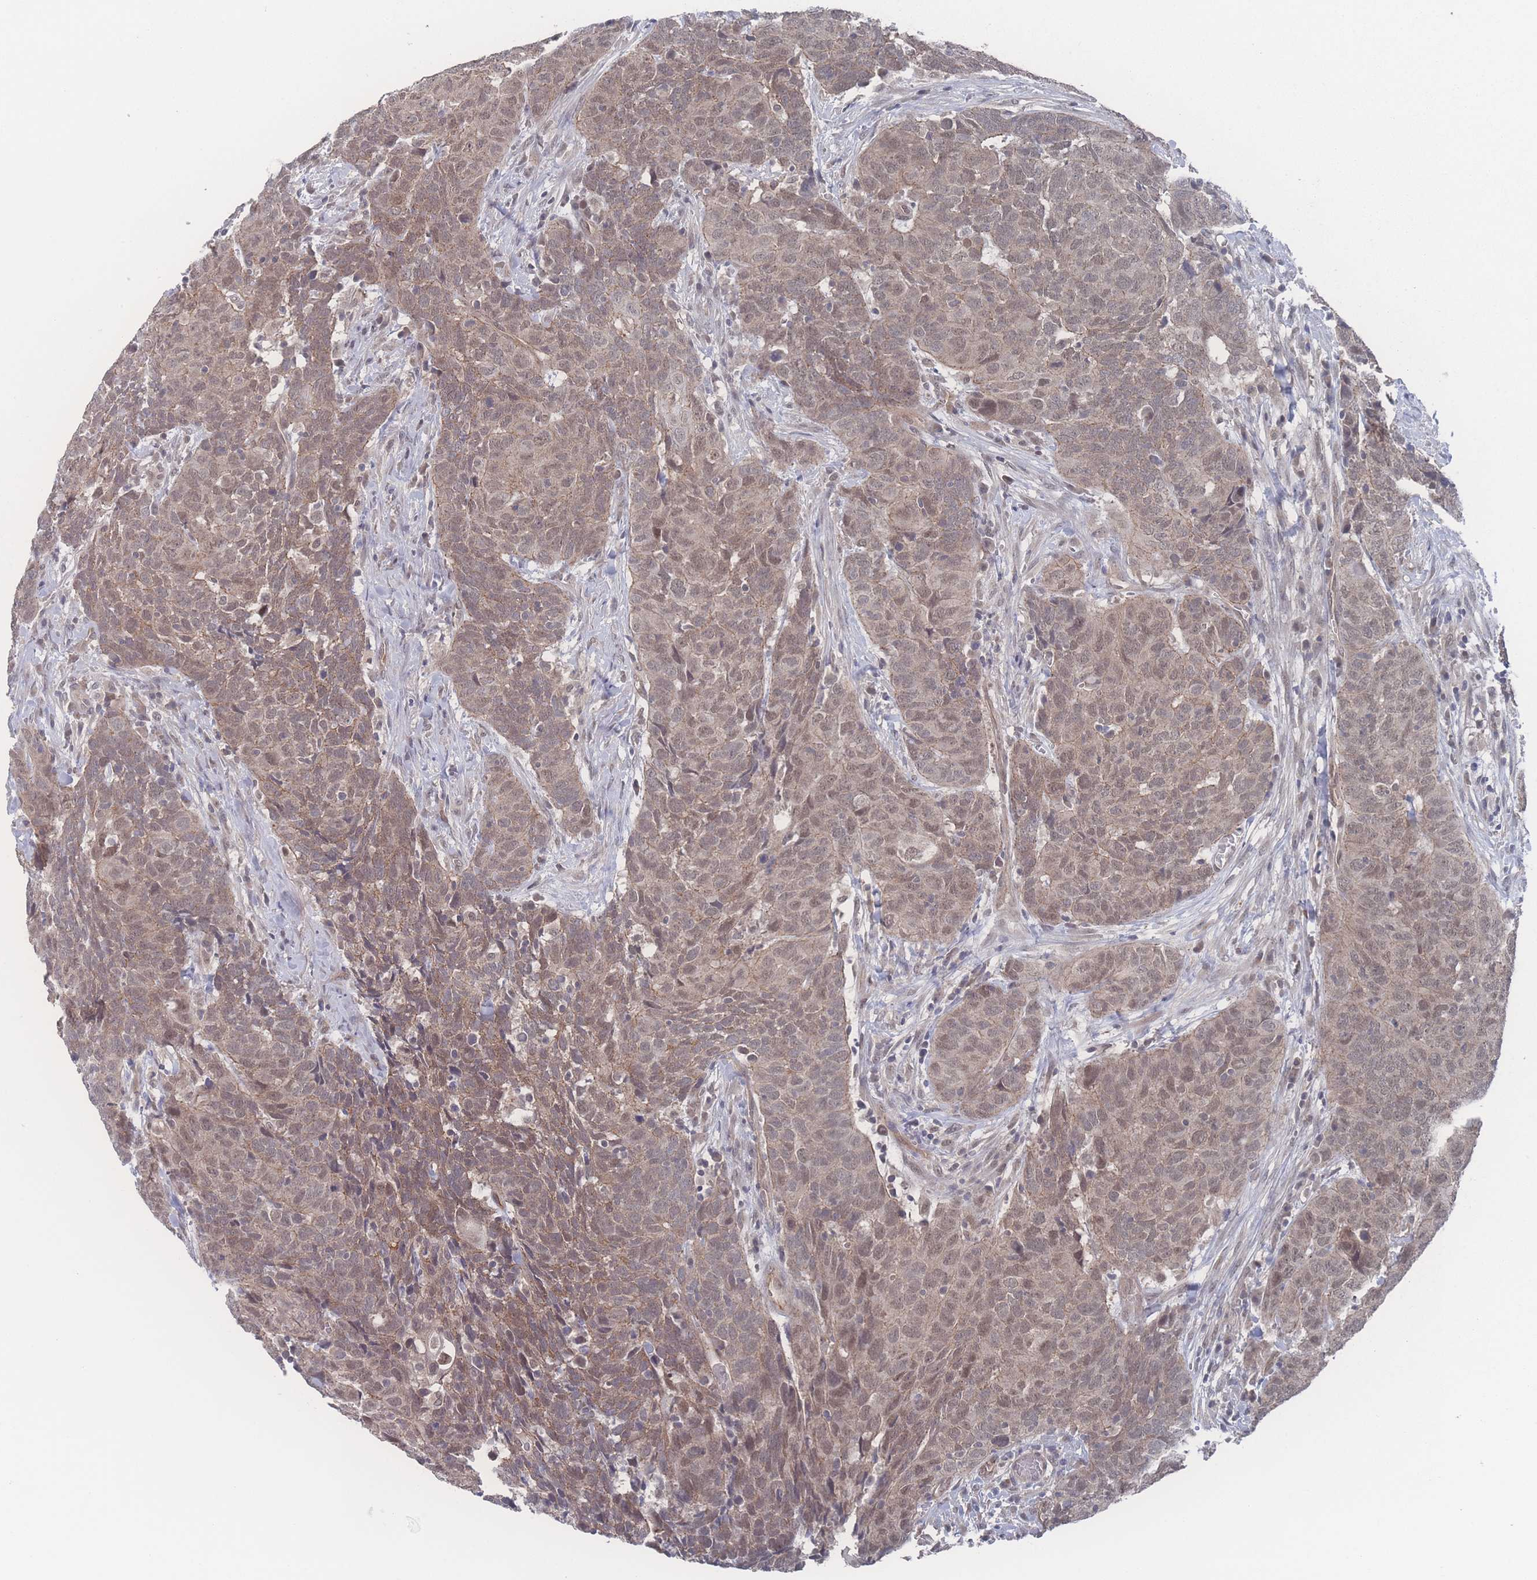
{"staining": {"intensity": "weak", "quantity": ">75%", "location": "cytoplasmic/membranous,nuclear"}, "tissue": "head and neck cancer", "cell_type": "Tumor cells", "image_type": "cancer", "snomed": [{"axis": "morphology", "description": "Squamous cell carcinoma, NOS"}, {"axis": "topography", "description": "Head-Neck"}], "caption": "Immunohistochemistry (IHC) micrograph of squamous cell carcinoma (head and neck) stained for a protein (brown), which reveals low levels of weak cytoplasmic/membranous and nuclear staining in about >75% of tumor cells.", "gene": "NBEAL1", "patient": {"sex": "male", "age": 66}}